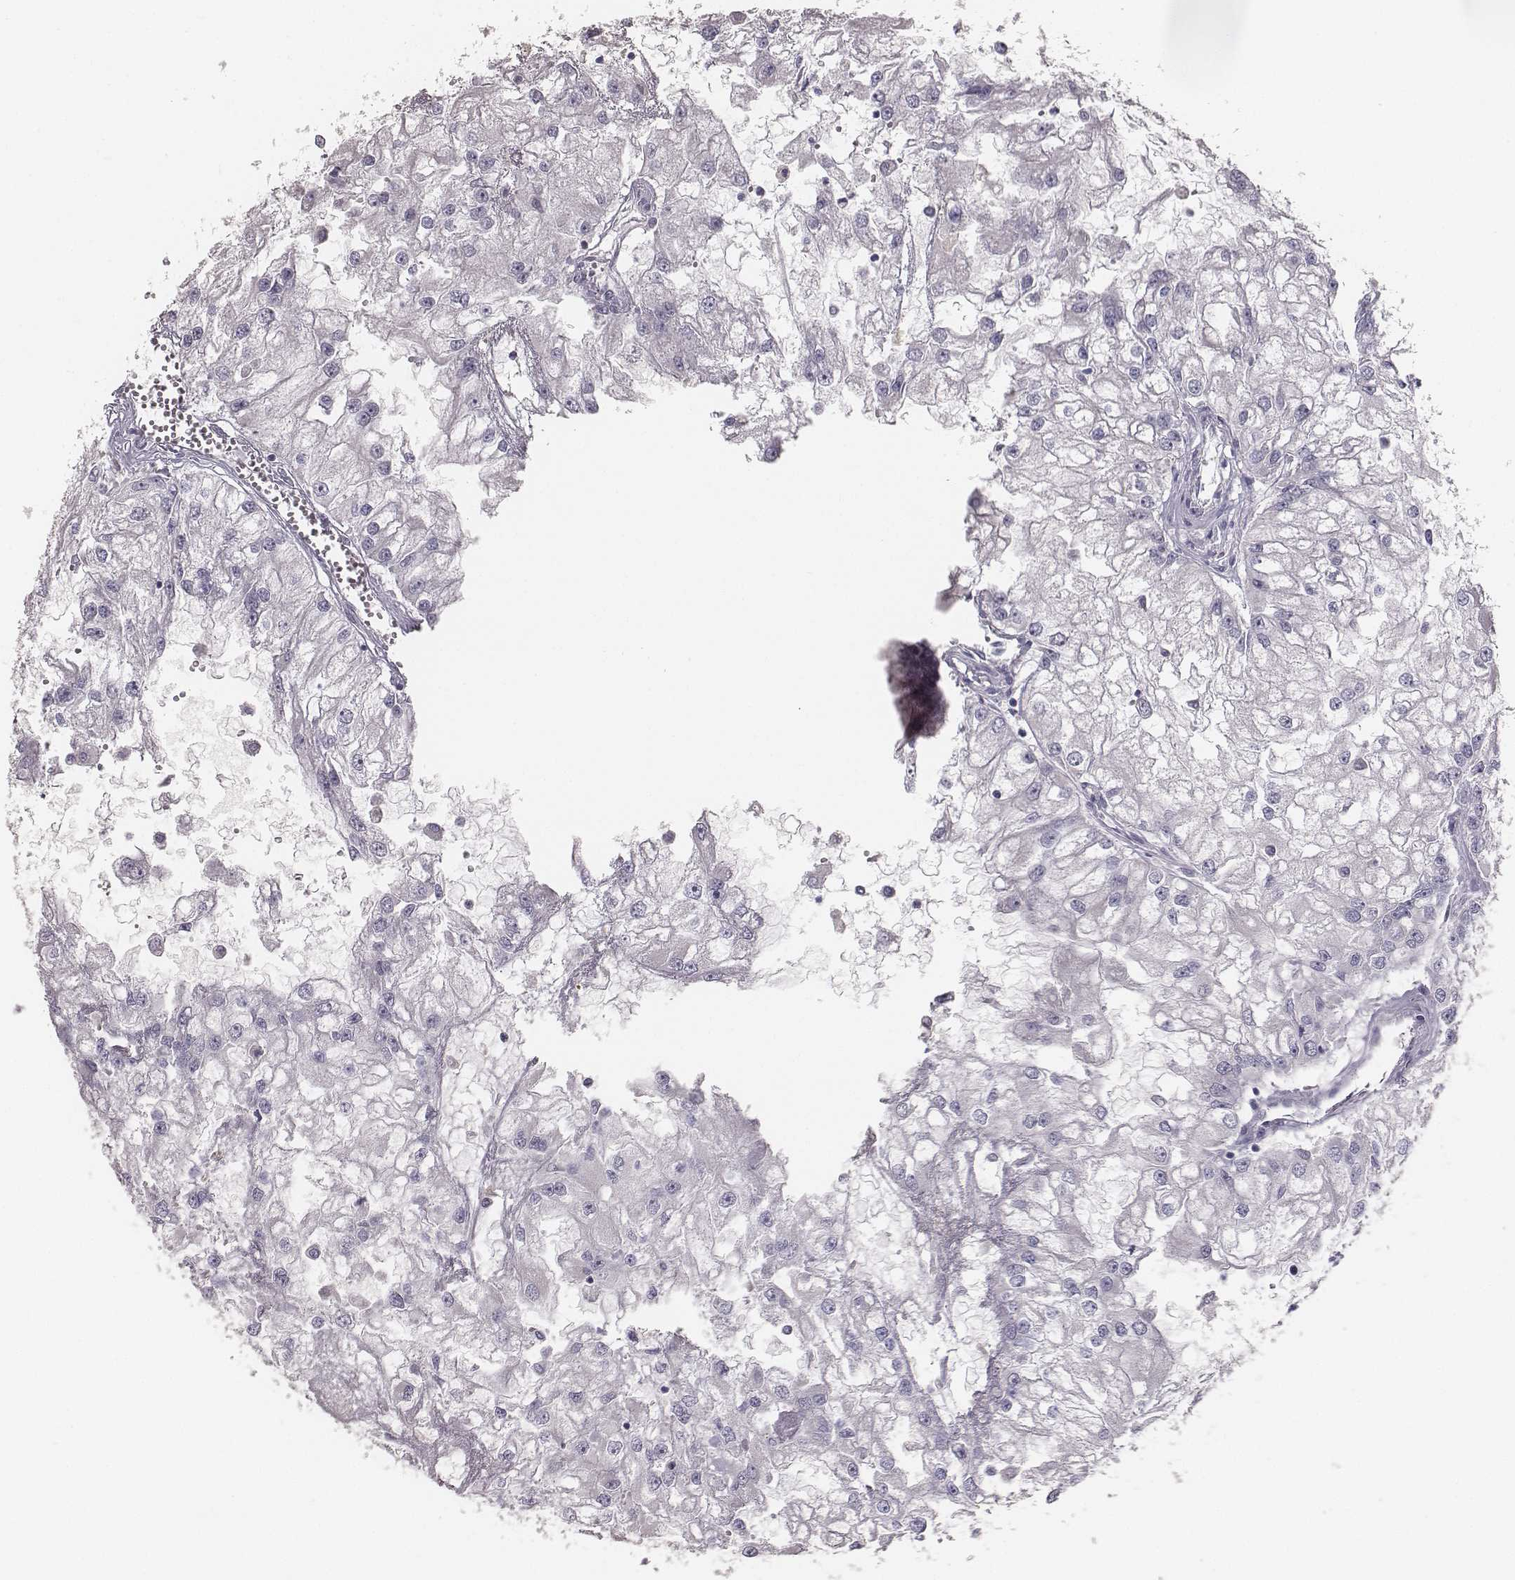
{"staining": {"intensity": "negative", "quantity": "none", "location": "none"}, "tissue": "renal cancer", "cell_type": "Tumor cells", "image_type": "cancer", "snomed": [{"axis": "morphology", "description": "Adenocarcinoma, NOS"}, {"axis": "topography", "description": "Kidney"}], "caption": "Tumor cells show no significant expression in renal adenocarcinoma. Nuclei are stained in blue.", "gene": "MYH6", "patient": {"sex": "male", "age": 59}}